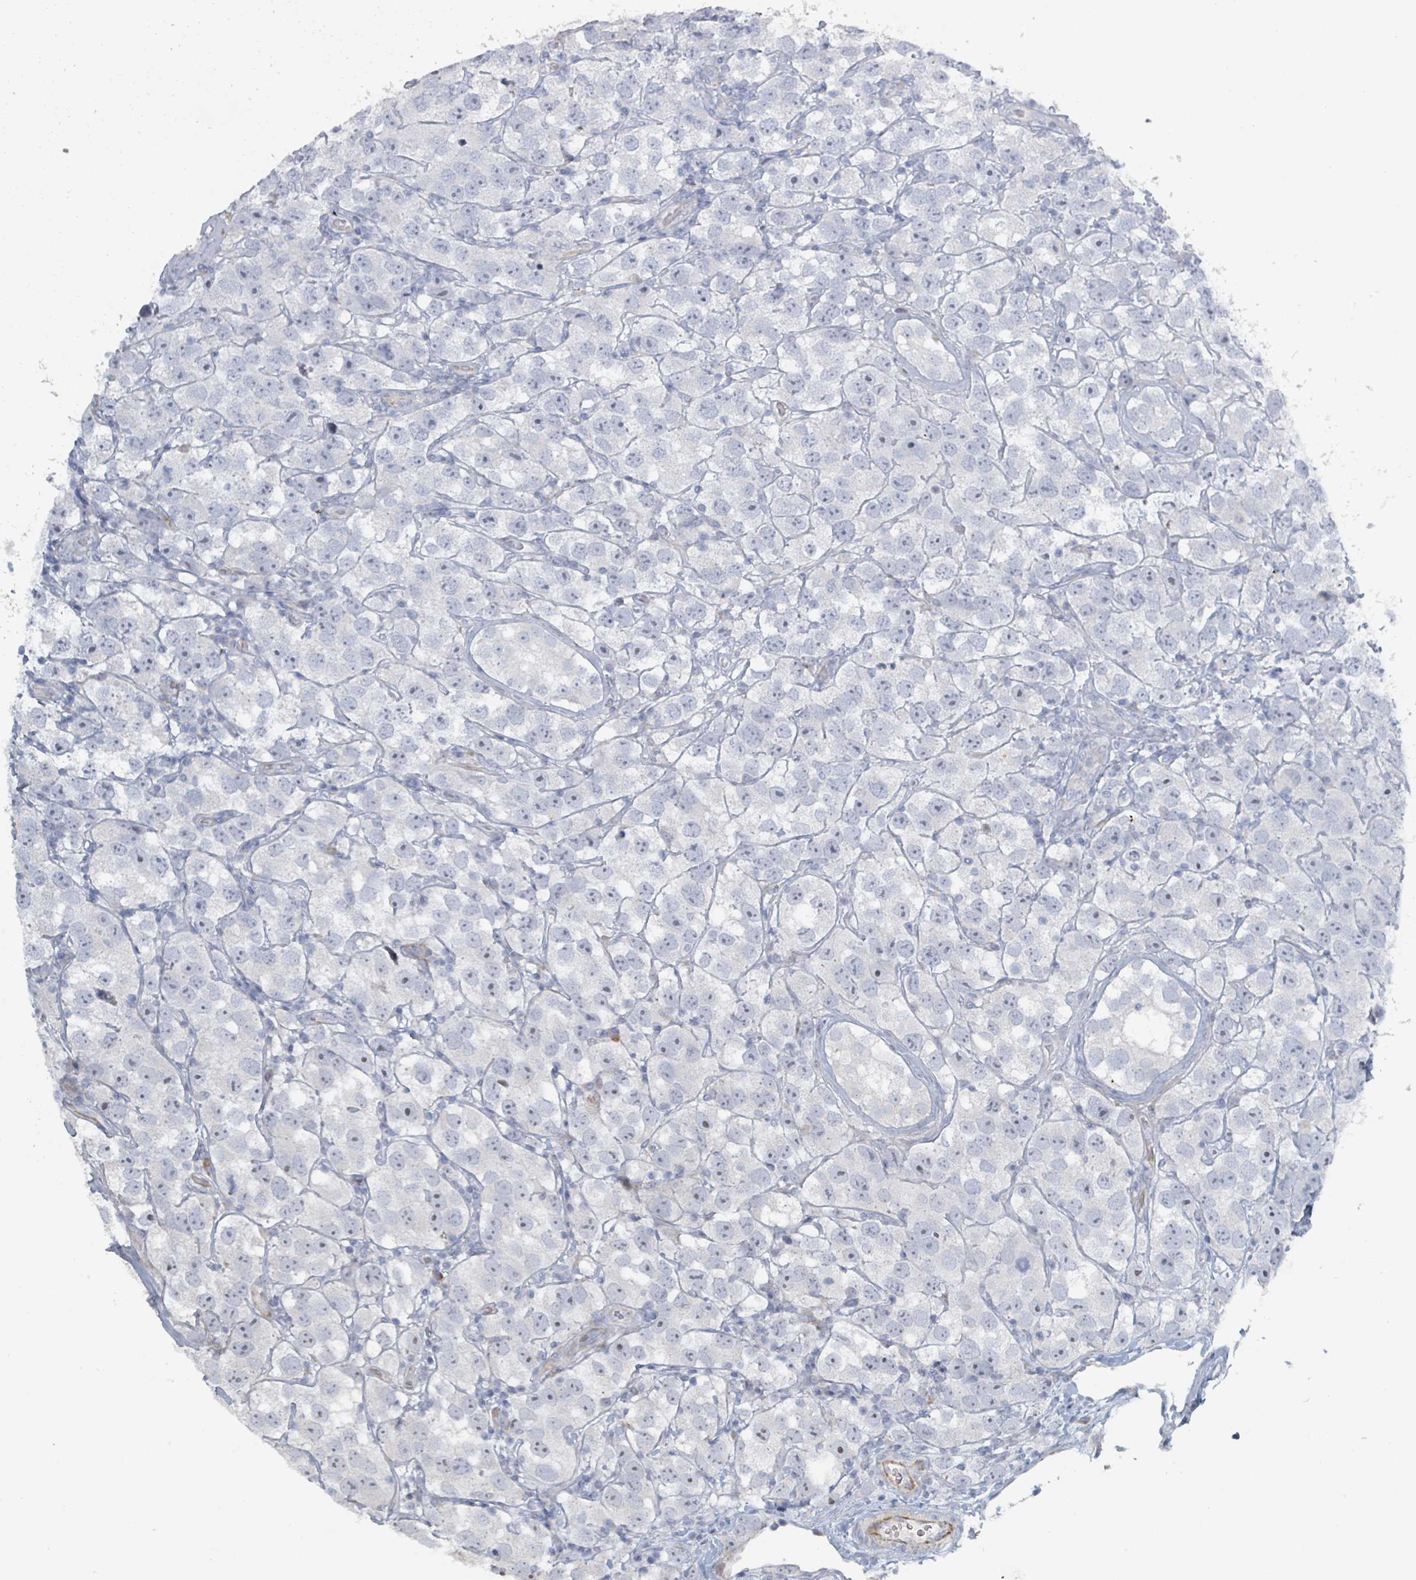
{"staining": {"intensity": "negative", "quantity": "none", "location": "none"}, "tissue": "testis cancer", "cell_type": "Tumor cells", "image_type": "cancer", "snomed": [{"axis": "morphology", "description": "Seminoma, NOS"}, {"axis": "topography", "description": "Testis"}], "caption": "An immunohistochemistry (IHC) image of testis seminoma is shown. There is no staining in tumor cells of testis seminoma.", "gene": "RAB33B", "patient": {"sex": "male", "age": 26}}